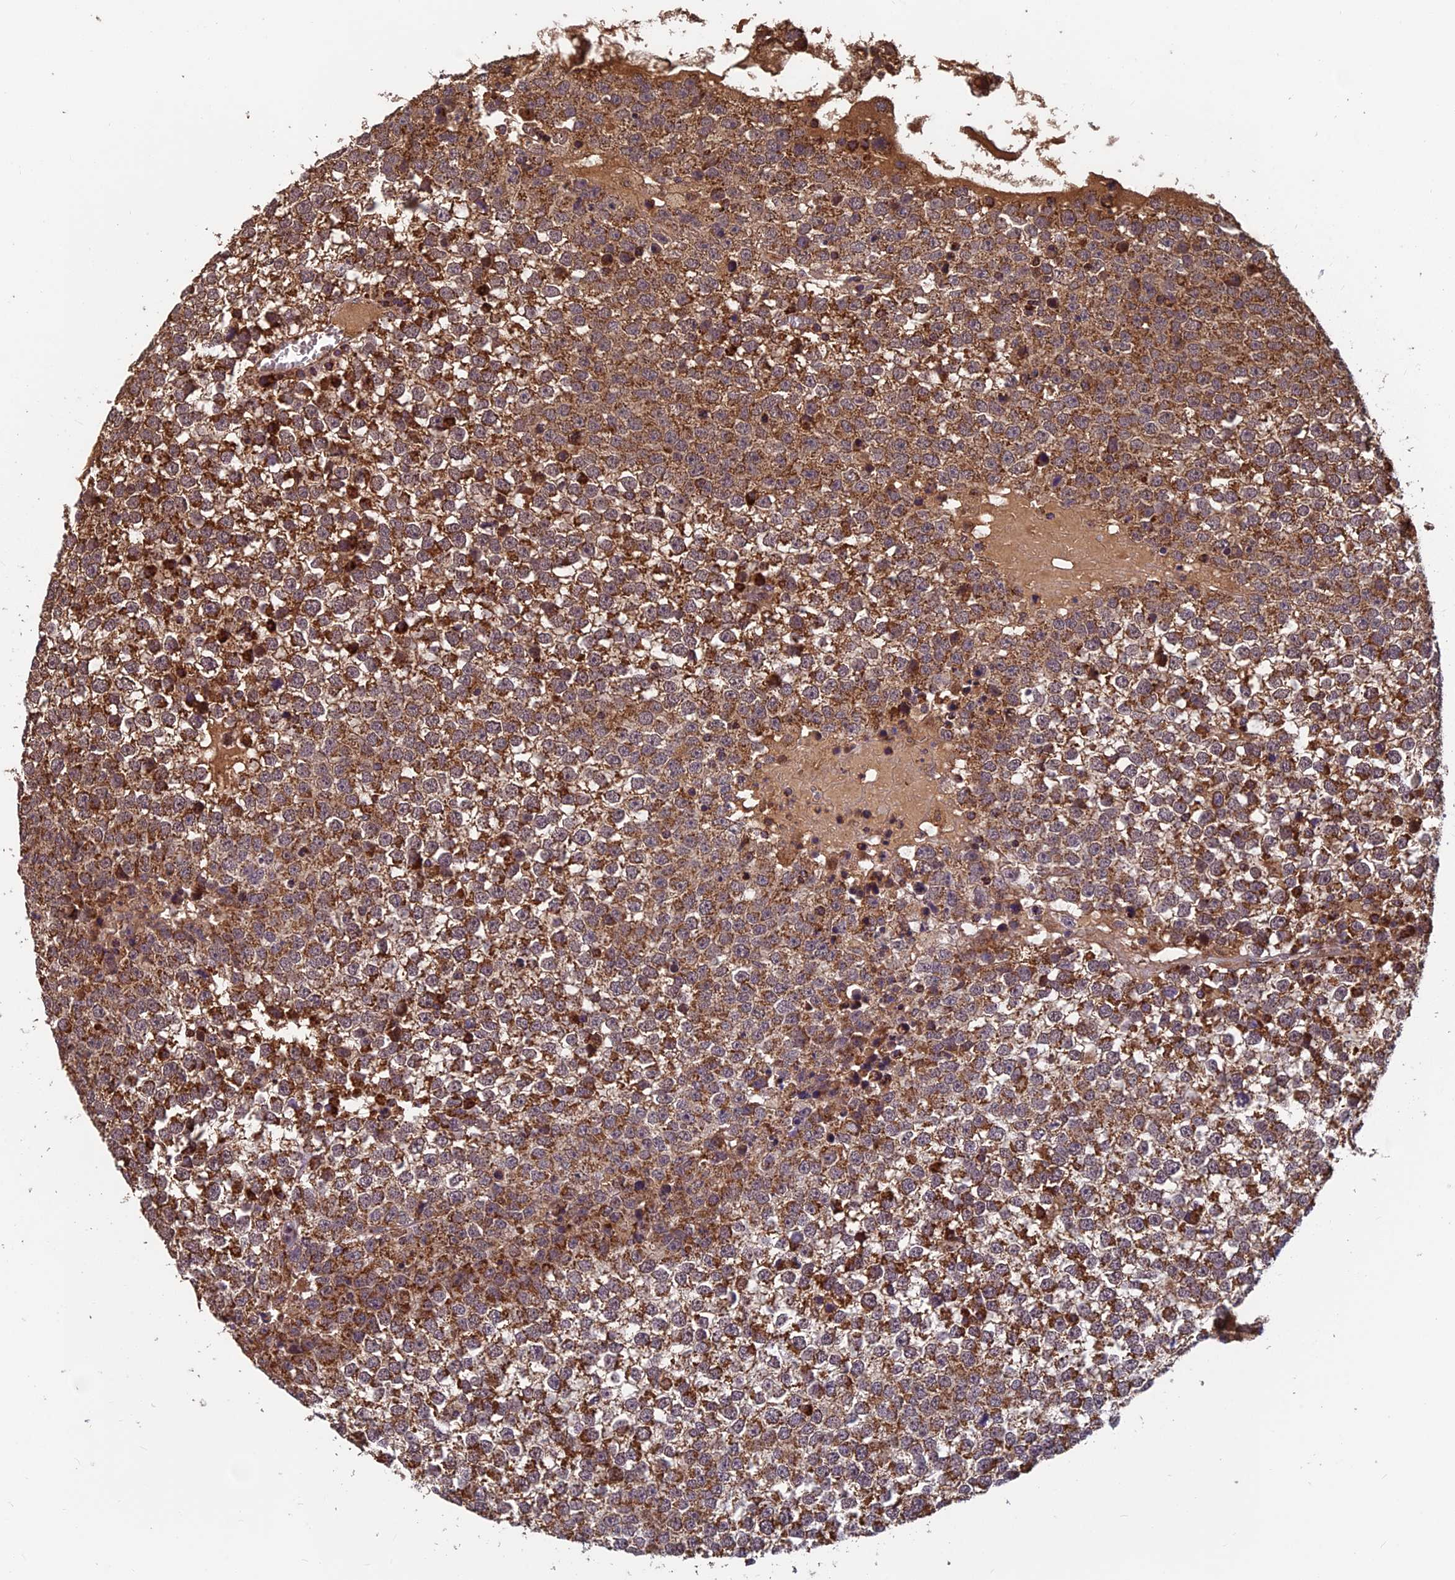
{"staining": {"intensity": "strong", "quantity": ">75%", "location": "cytoplasmic/membranous"}, "tissue": "testis cancer", "cell_type": "Tumor cells", "image_type": "cancer", "snomed": [{"axis": "morphology", "description": "Seminoma, NOS"}, {"axis": "topography", "description": "Testis"}], "caption": "This is an image of IHC staining of seminoma (testis), which shows strong staining in the cytoplasmic/membranous of tumor cells.", "gene": "CCDC15", "patient": {"sex": "male", "age": 65}}